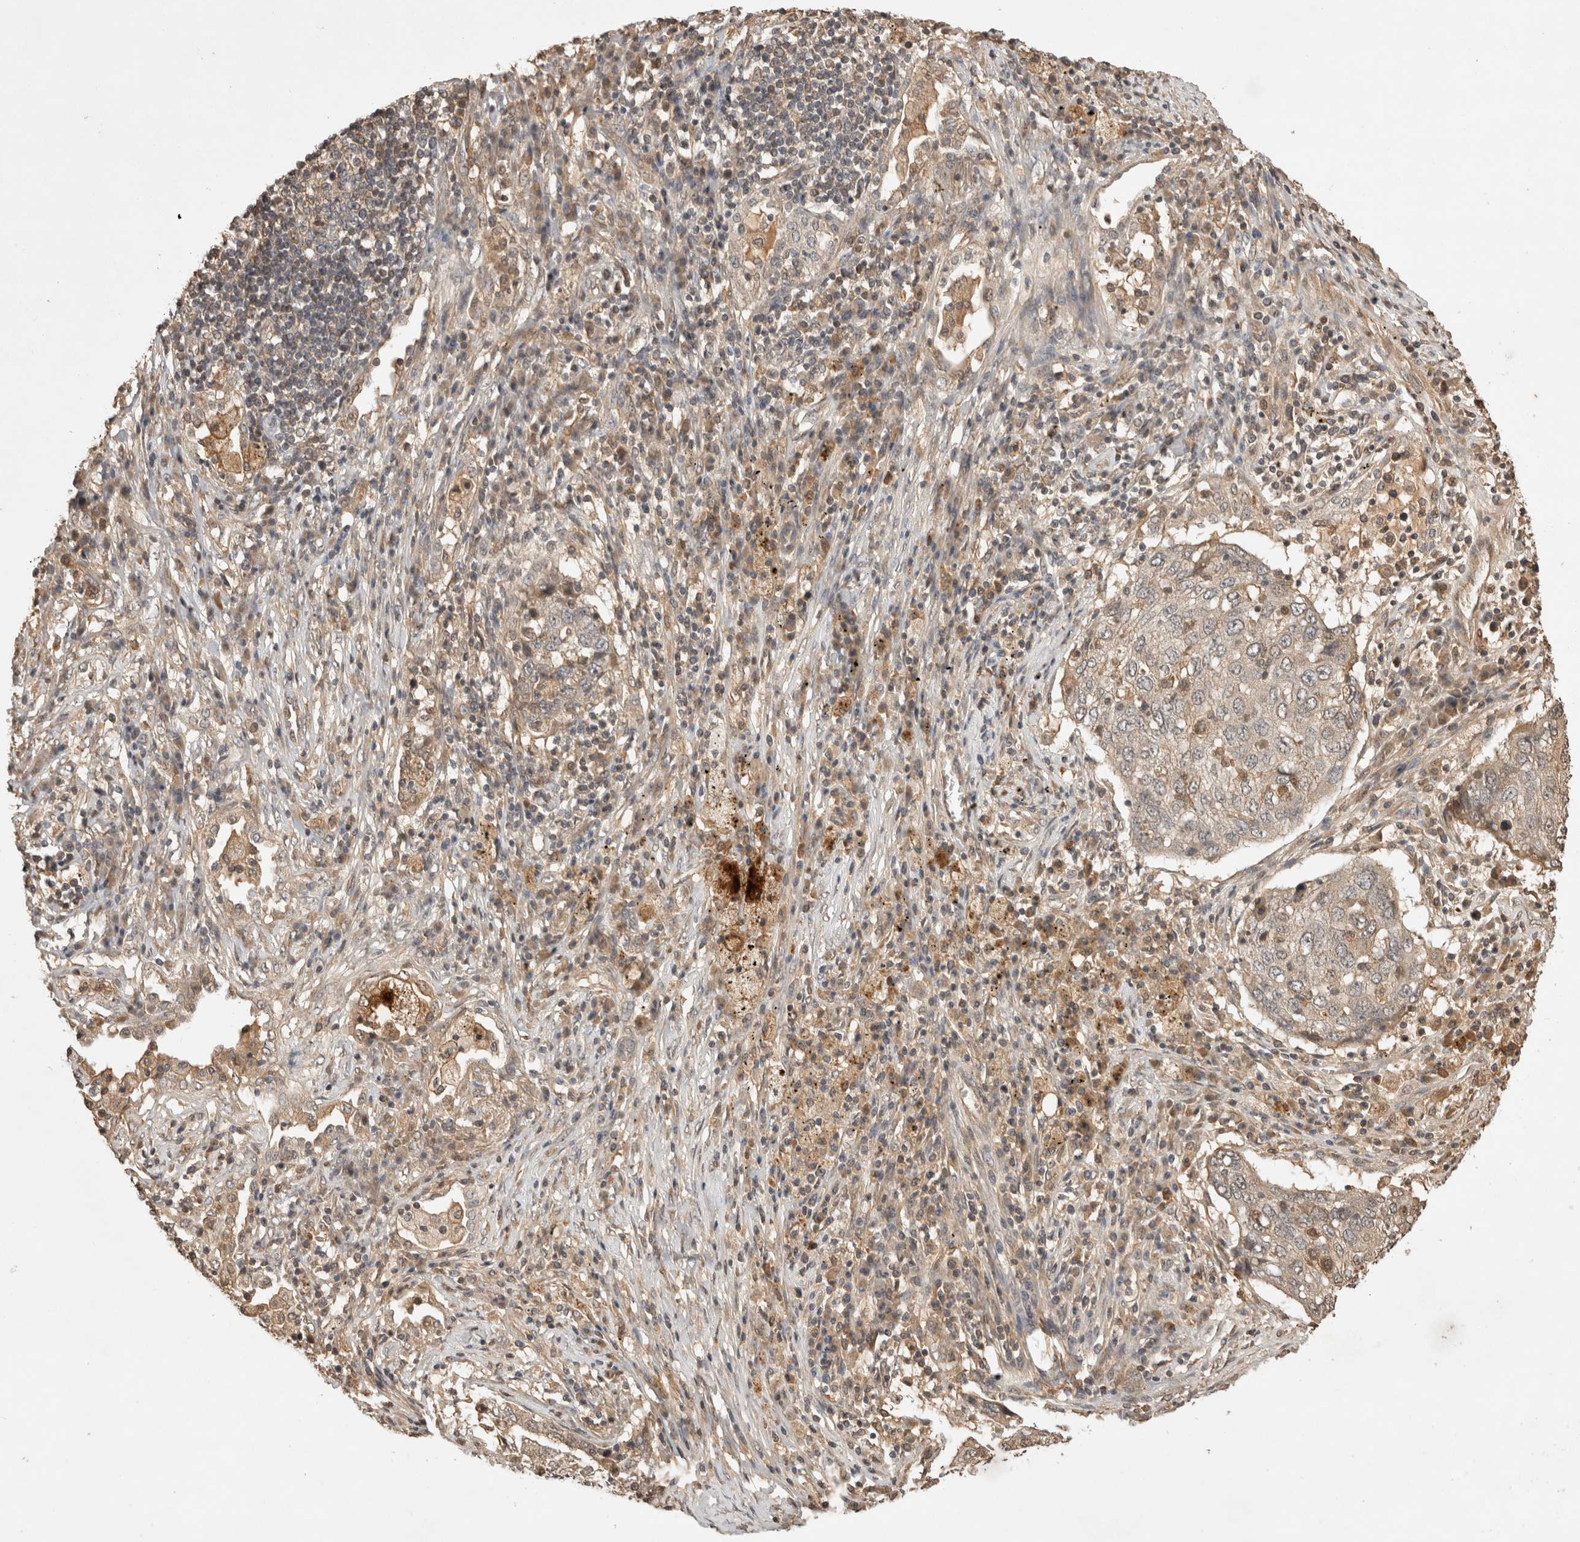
{"staining": {"intensity": "negative", "quantity": "none", "location": "none"}, "tissue": "lung cancer", "cell_type": "Tumor cells", "image_type": "cancer", "snomed": [{"axis": "morphology", "description": "Squamous cell carcinoma, NOS"}, {"axis": "topography", "description": "Lung"}], "caption": "IHC of lung squamous cell carcinoma exhibits no staining in tumor cells.", "gene": "PRMT3", "patient": {"sex": "female", "age": 63}}